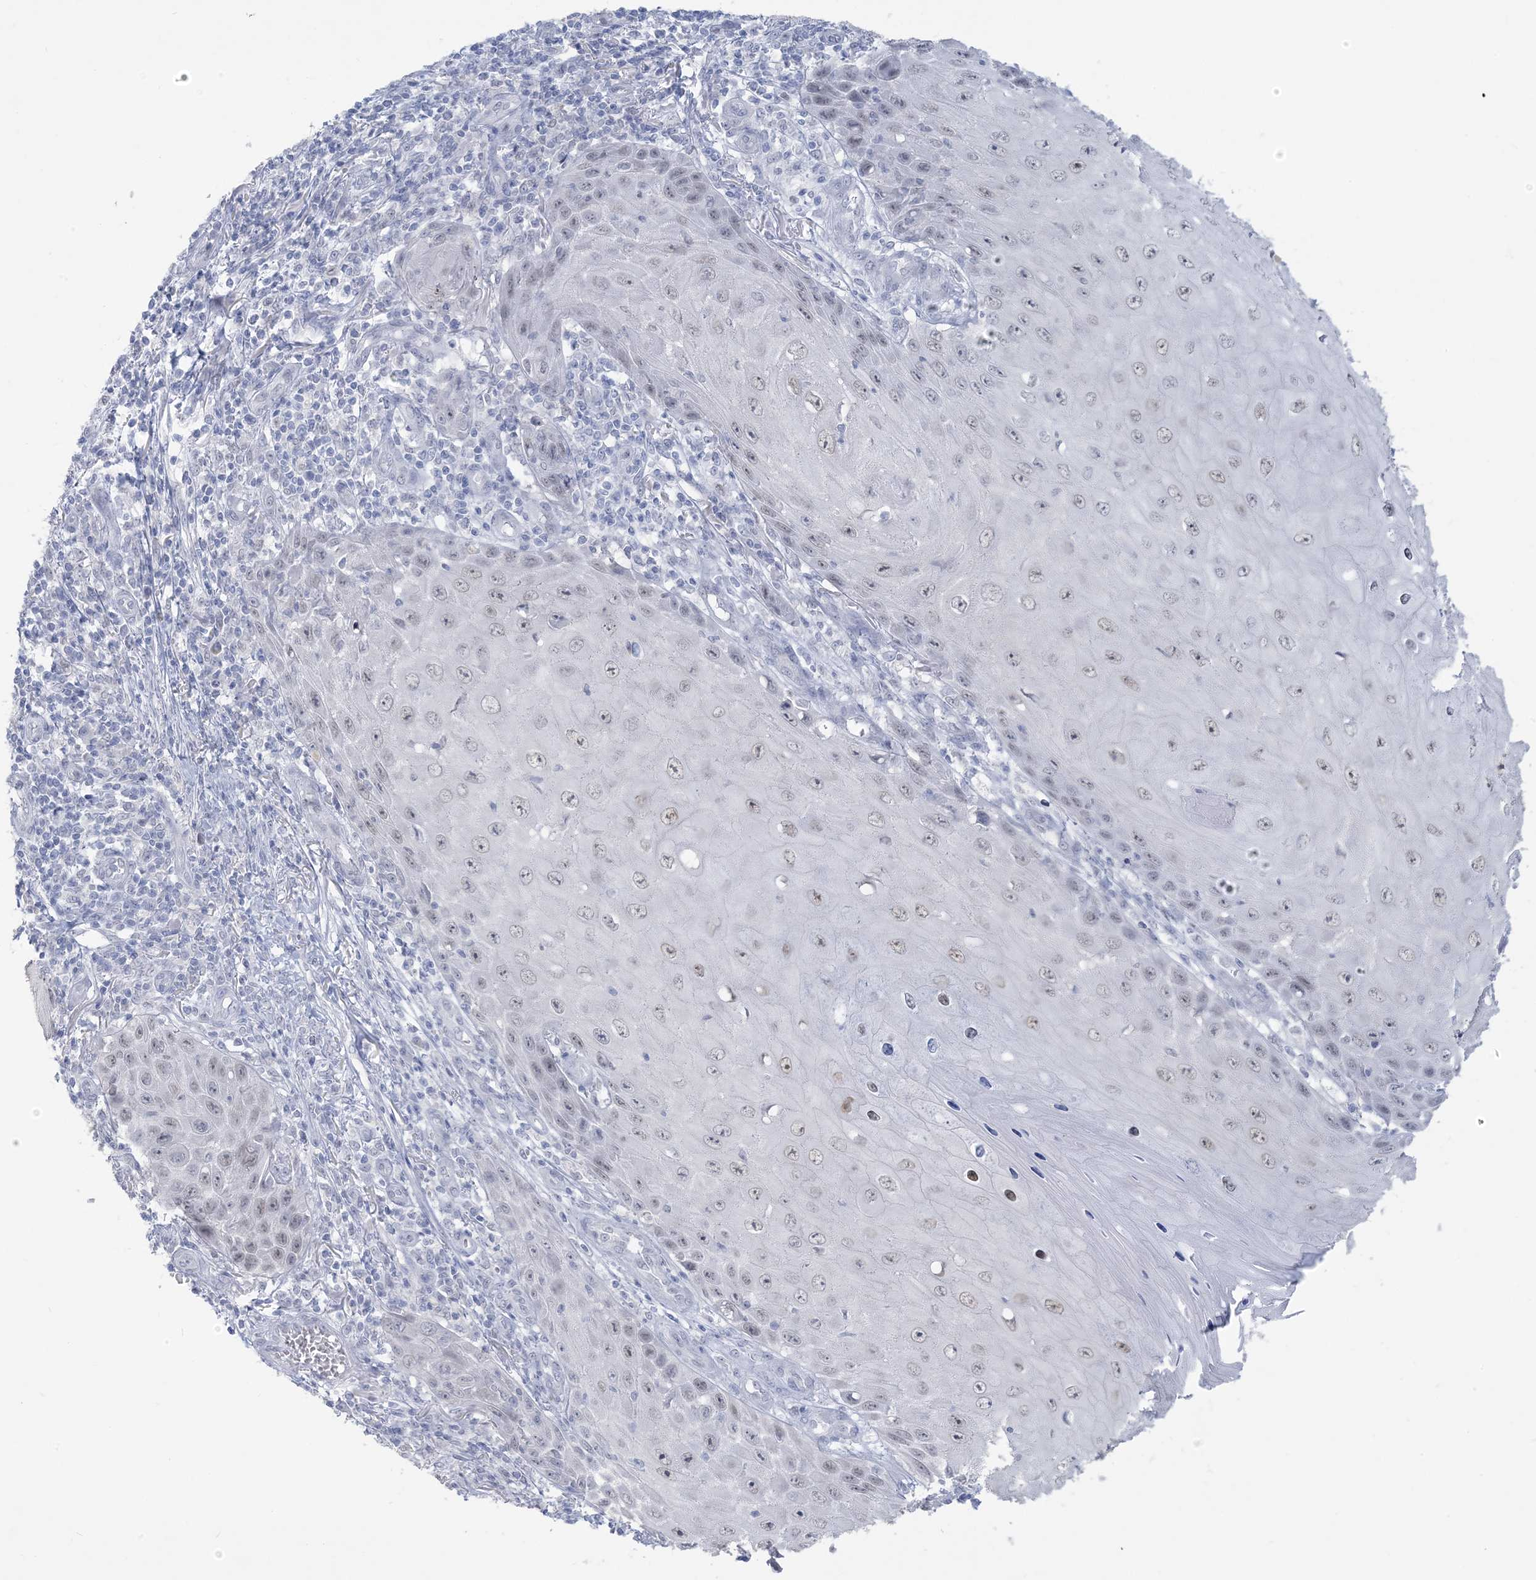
{"staining": {"intensity": "weak", "quantity": "<25%", "location": "nuclear"}, "tissue": "skin cancer", "cell_type": "Tumor cells", "image_type": "cancer", "snomed": [{"axis": "morphology", "description": "Squamous cell carcinoma, NOS"}, {"axis": "topography", "description": "Skin"}], "caption": "Immunohistochemistry (IHC) micrograph of human skin cancer stained for a protein (brown), which shows no staining in tumor cells. (DAB immunohistochemistry (IHC) with hematoxylin counter stain).", "gene": "HOMEZ", "patient": {"sex": "female", "age": 73}}